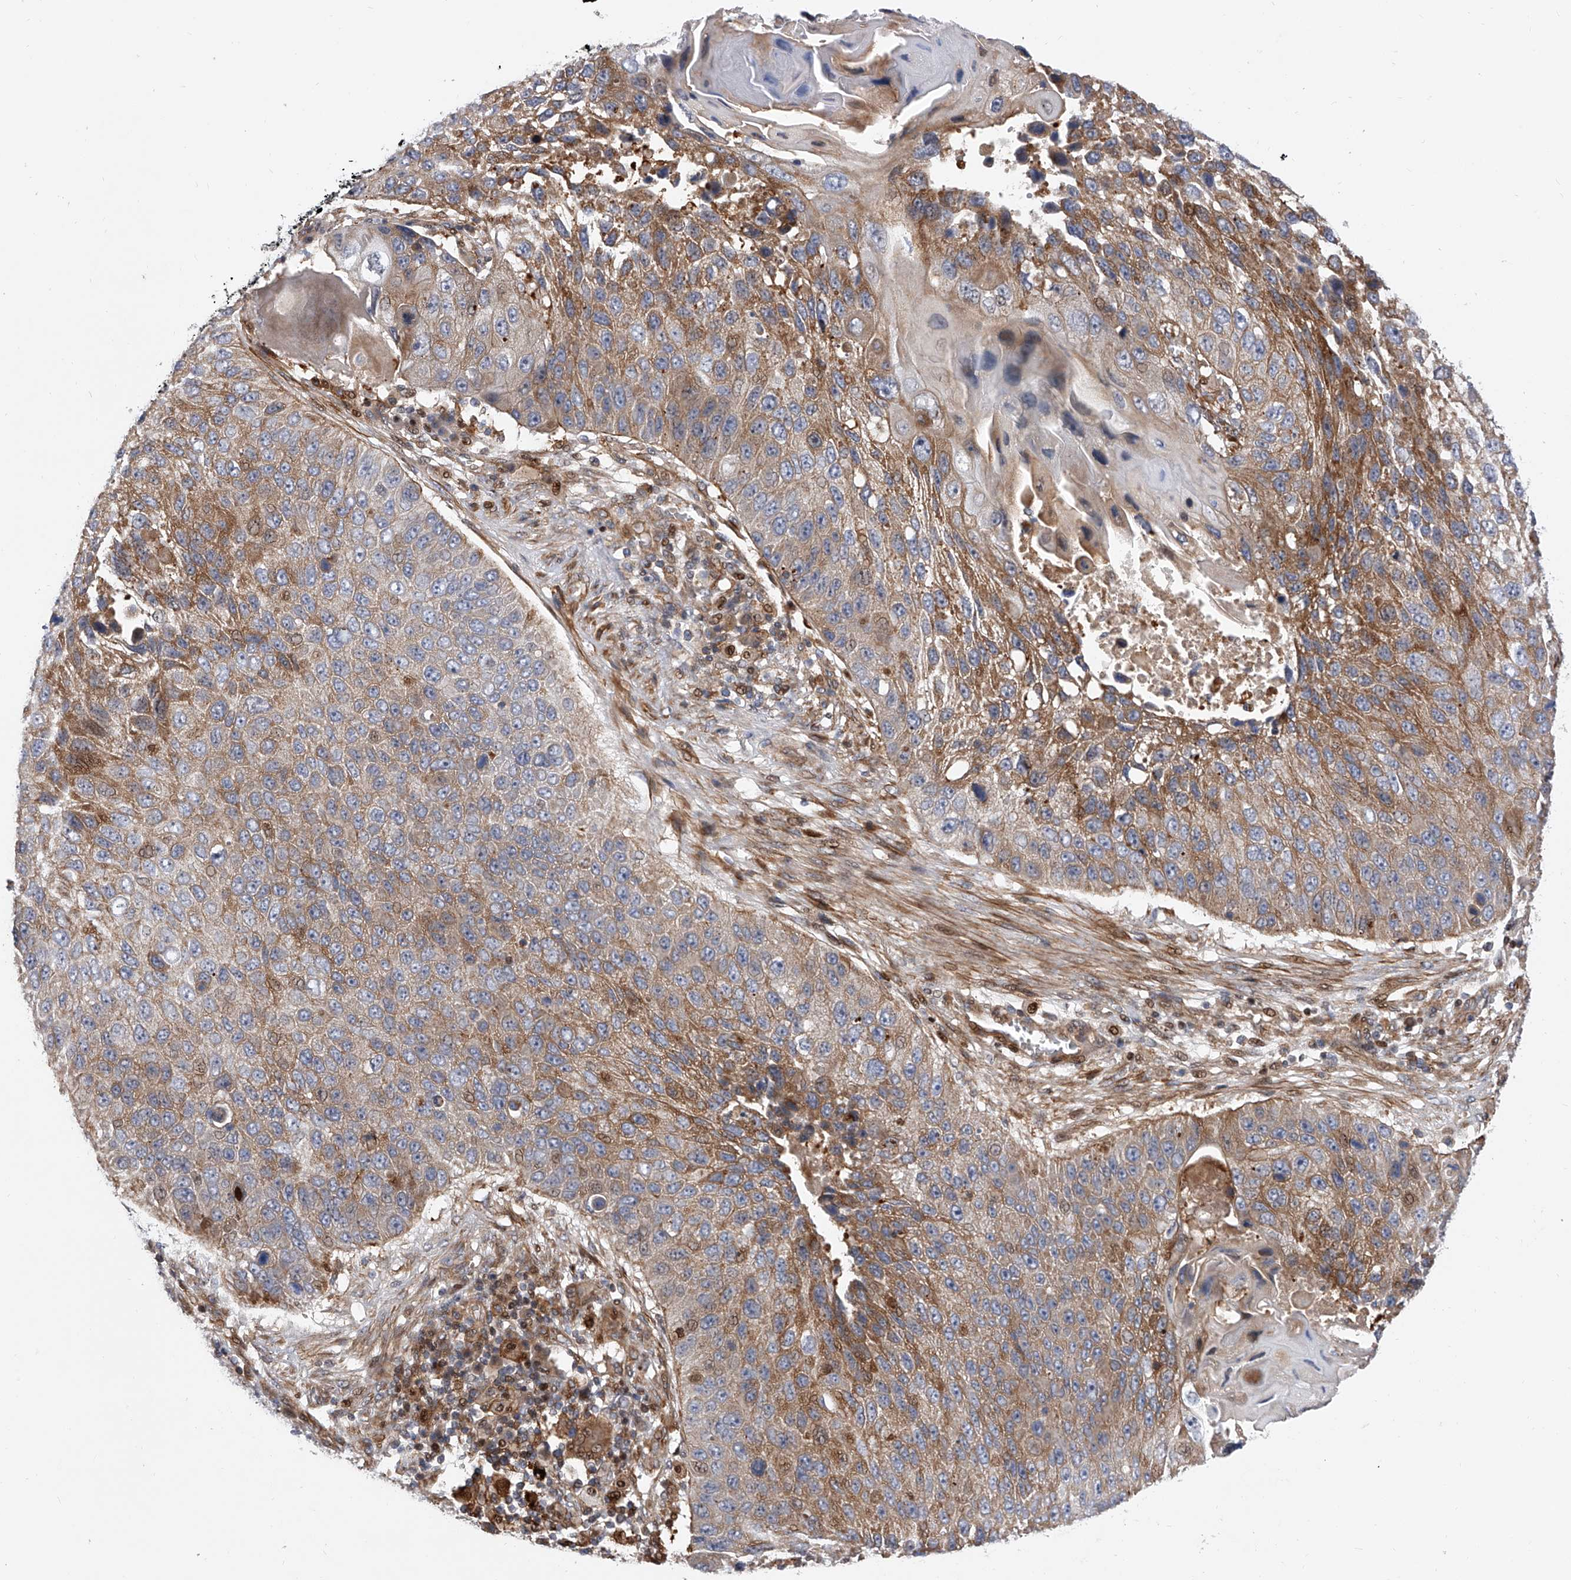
{"staining": {"intensity": "moderate", "quantity": ">75%", "location": "cytoplasmic/membranous"}, "tissue": "lung cancer", "cell_type": "Tumor cells", "image_type": "cancer", "snomed": [{"axis": "morphology", "description": "Squamous cell carcinoma, NOS"}, {"axis": "topography", "description": "Lung"}], "caption": "Immunohistochemistry of human lung cancer (squamous cell carcinoma) displays medium levels of moderate cytoplasmic/membranous positivity in approximately >75% of tumor cells.", "gene": "PDSS2", "patient": {"sex": "male", "age": 61}}